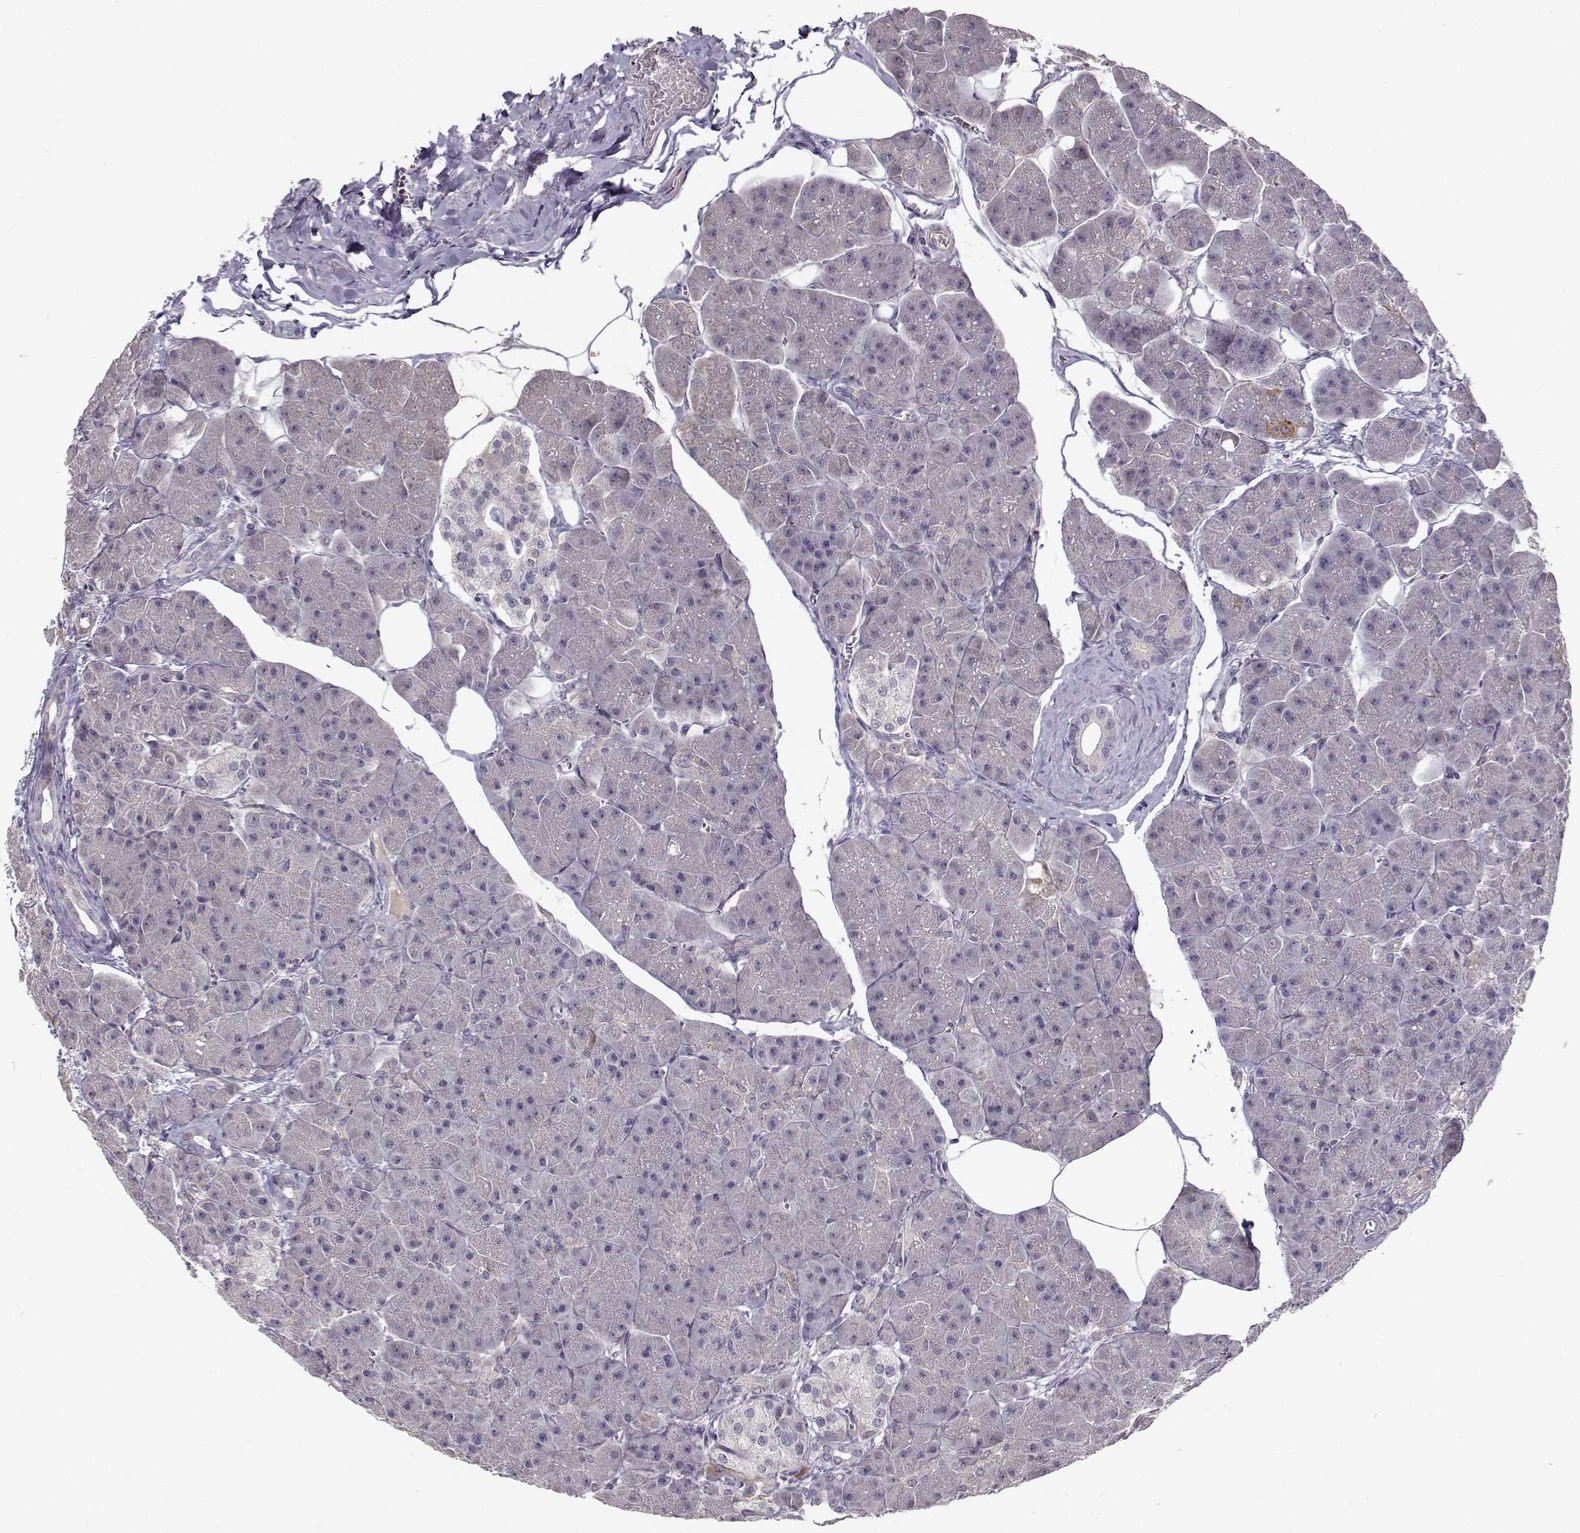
{"staining": {"intensity": "negative", "quantity": "none", "location": "none"}, "tissue": "pancreas", "cell_type": "Exocrine glandular cells", "image_type": "normal", "snomed": [{"axis": "morphology", "description": "Normal tissue, NOS"}, {"axis": "topography", "description": "Adipose tissue"}, {"axis": "topography", "description": "Pancreas"}, {"axis": "topography", "description": "Peripheral nerve tissue"}], "caption": "Protein analysis of normal pancreas displays no significant expression in exocrine glandular cells.", "gene": "ENTPD8", "patient": {"sex": "female", "age": 58}}